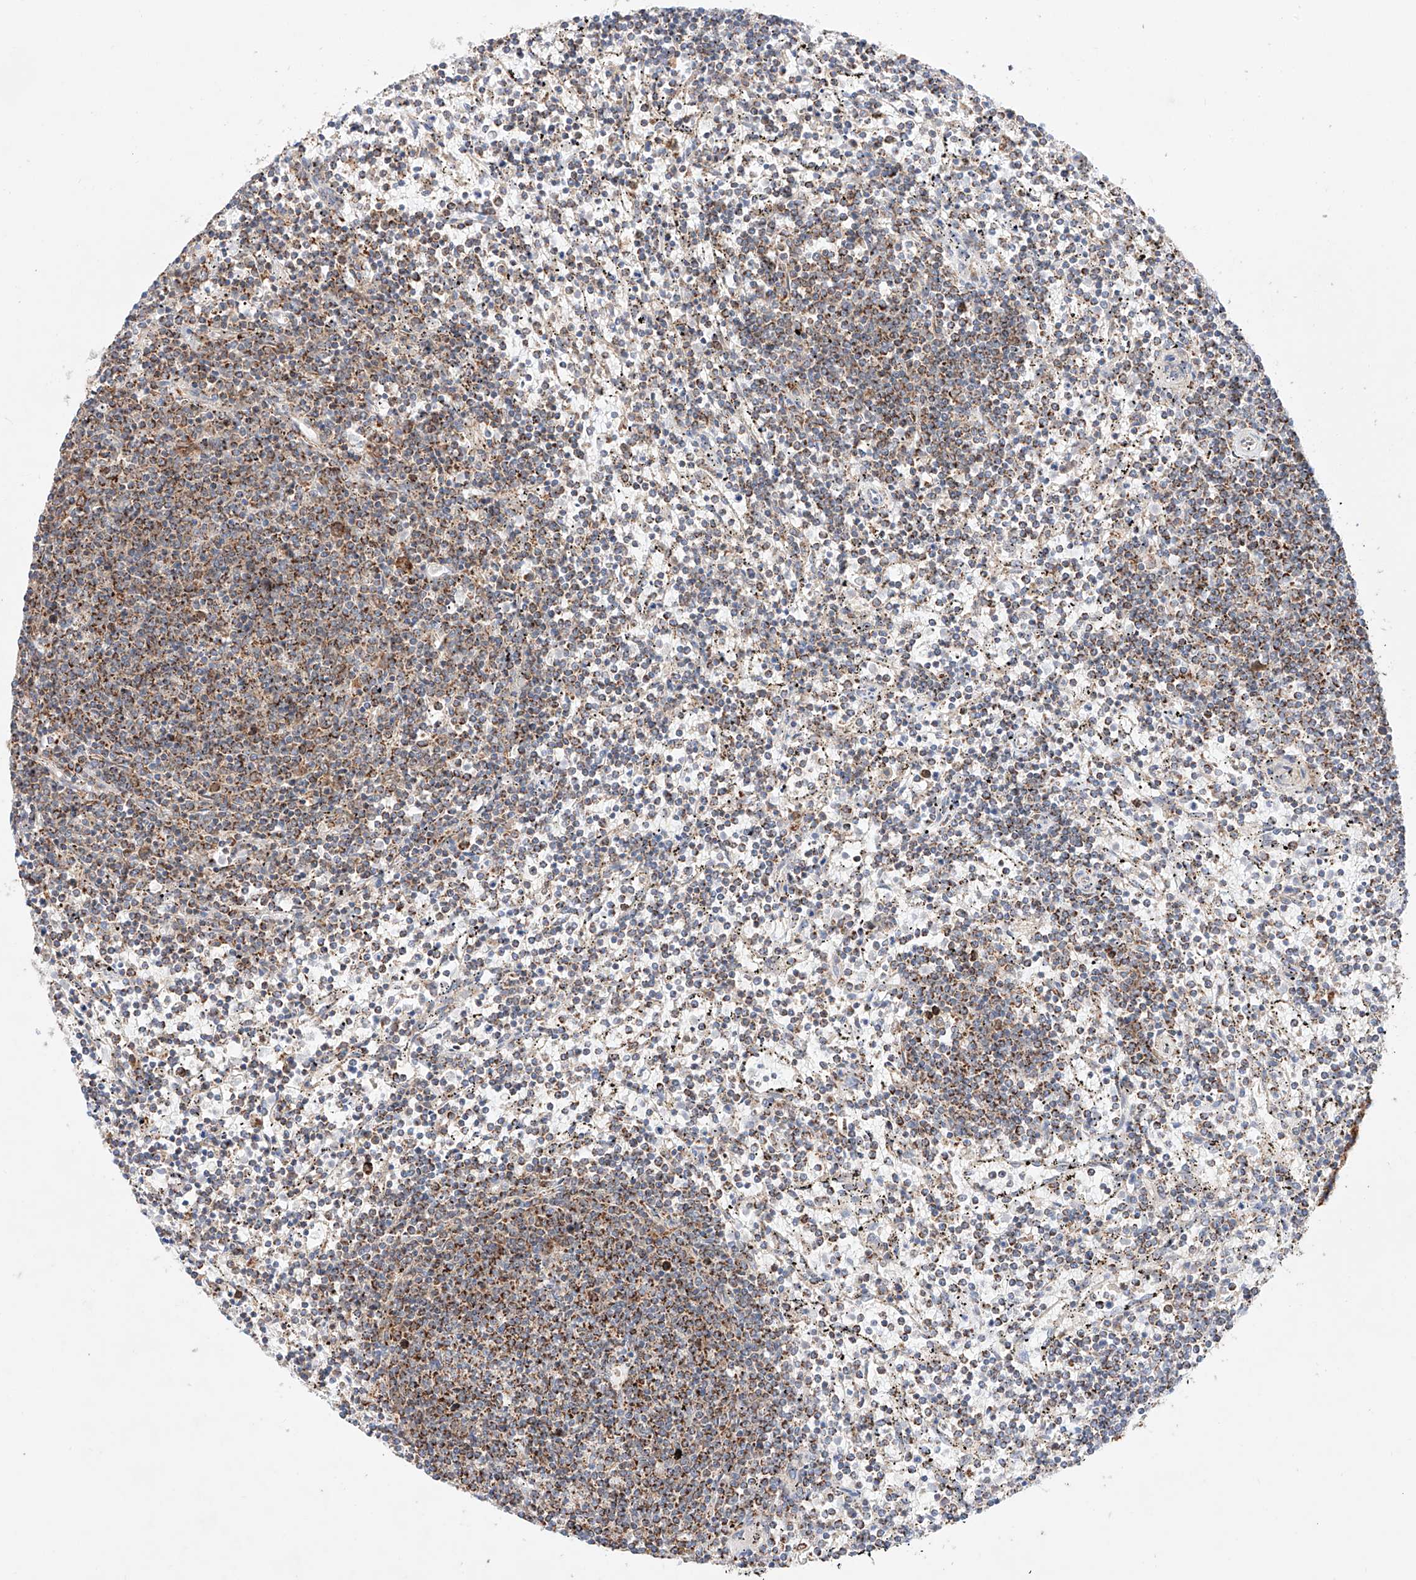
{"staining": {"intensity": "moderate", "quantity": ">75%", "location": "cytoplasmic/membranous"}, "tissue": "lymphoma", "cell_type": "Tumor cells", "image_type": "cancer", "snomed": [{"axis": "morphology", "description": "Malignant lymphoma, non-Hodgkin's type, Low grade"}, {"axis": "topography", "description": "Spleen"}], "caption": "A histopathology image of human low-grade malignant lymphoma, non-Hodgkin's type stained for a protein displays moderate cytoplasmic/membranous brown staining in tumor cells.", "gene": "KTI12", "patient": {"sex": "female", "age": 50}}